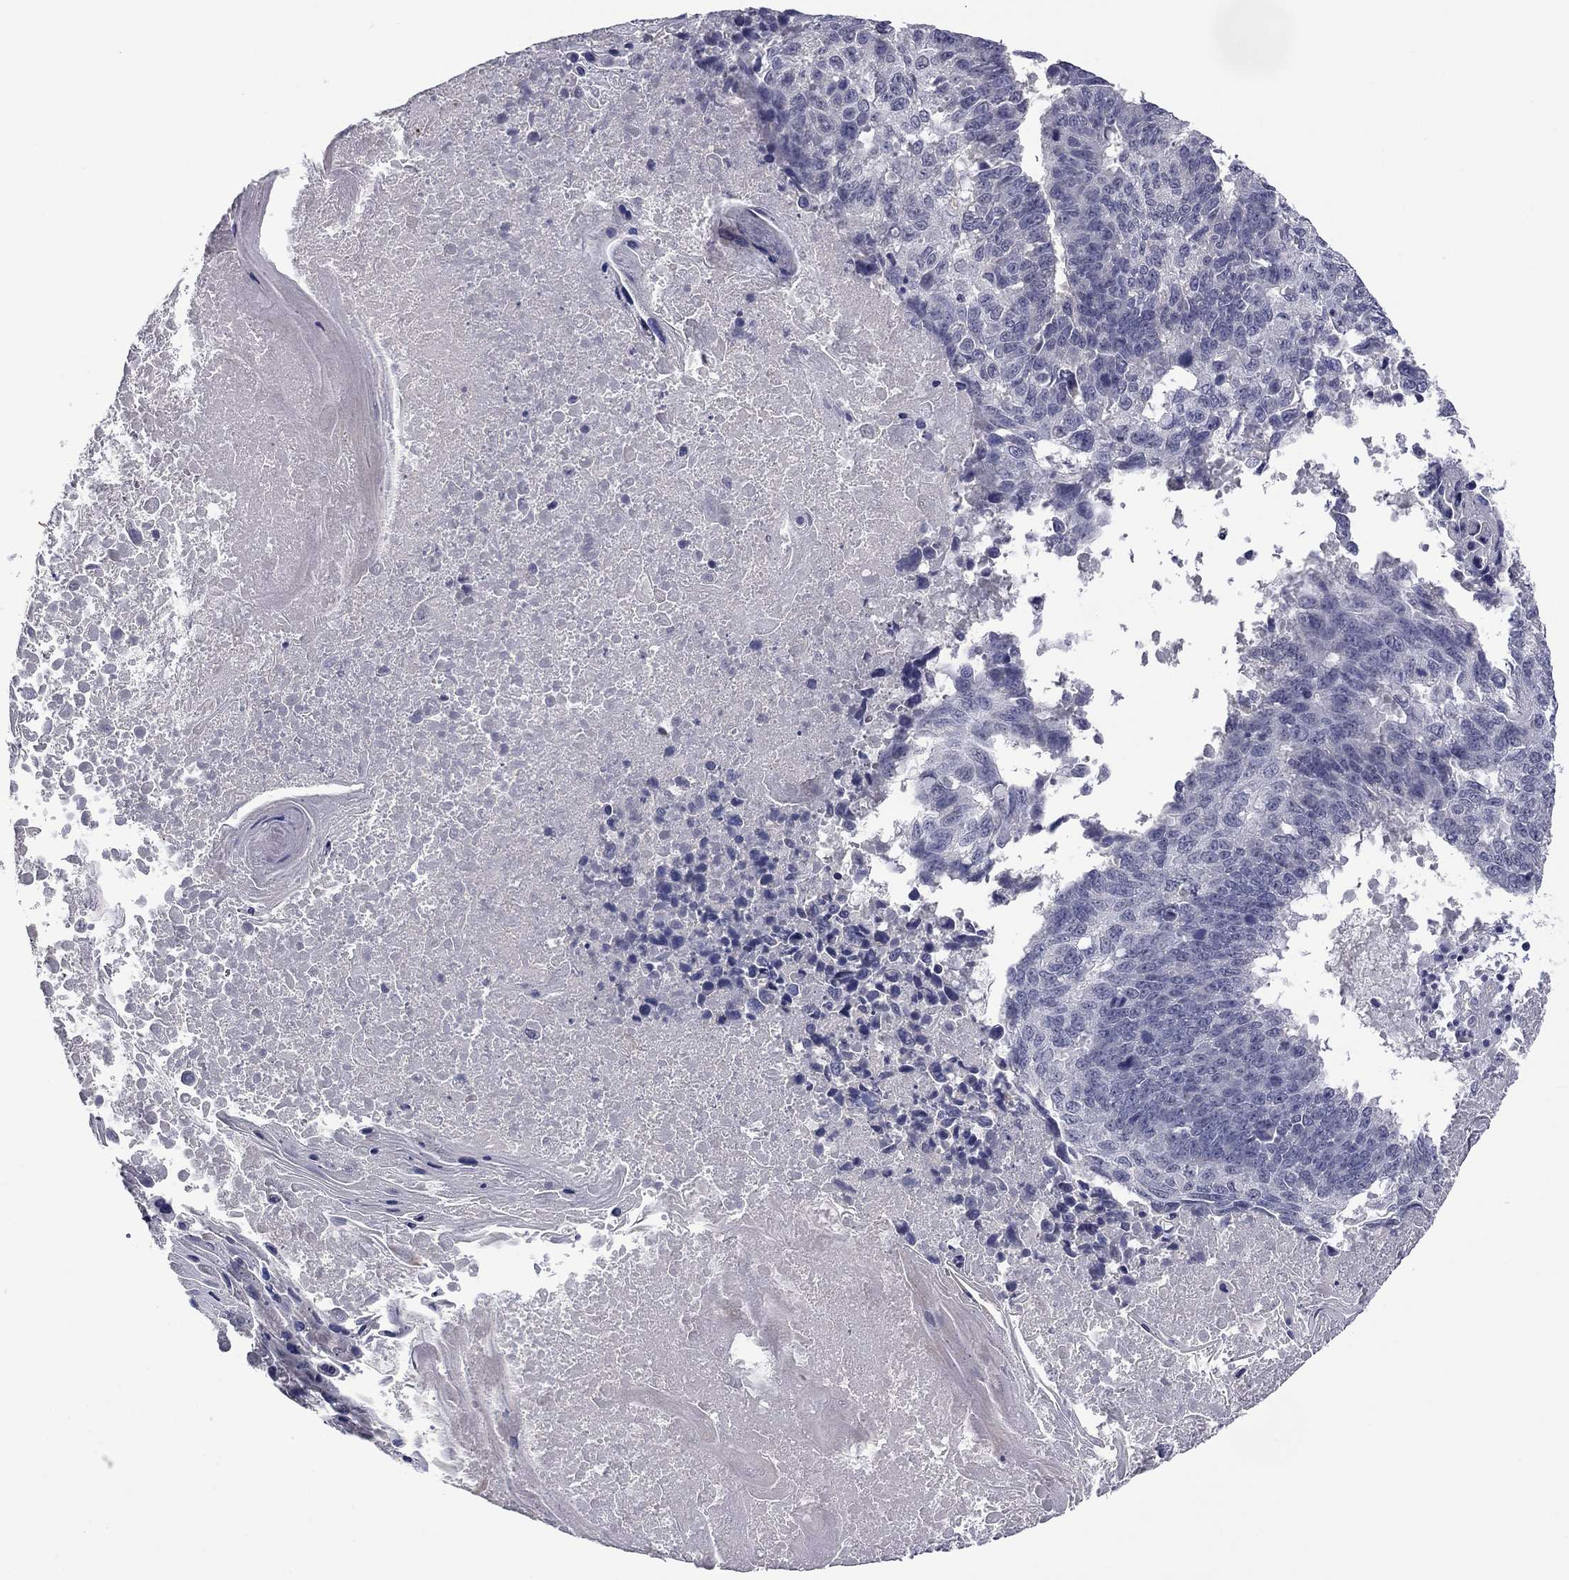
{"staining": {"intensity": "negative", "quantity": "none", "location": "none"}, "tissue": "lung cancer", "cell_type": "Tumor cells", "image_type": "cancer", "snomed": [{"axis": "morphology", "description": "Squamous cell carcinoma, NOS"}, {"axis": "topography", "description": "Lung"}], "caption": "Immunohistochemical staining of human squamous cell carcinoma (lung) exhibits no significant staining in tumor cells.", "gene": "IP6K3", "patient": {"sex": "male", "age": 73}}